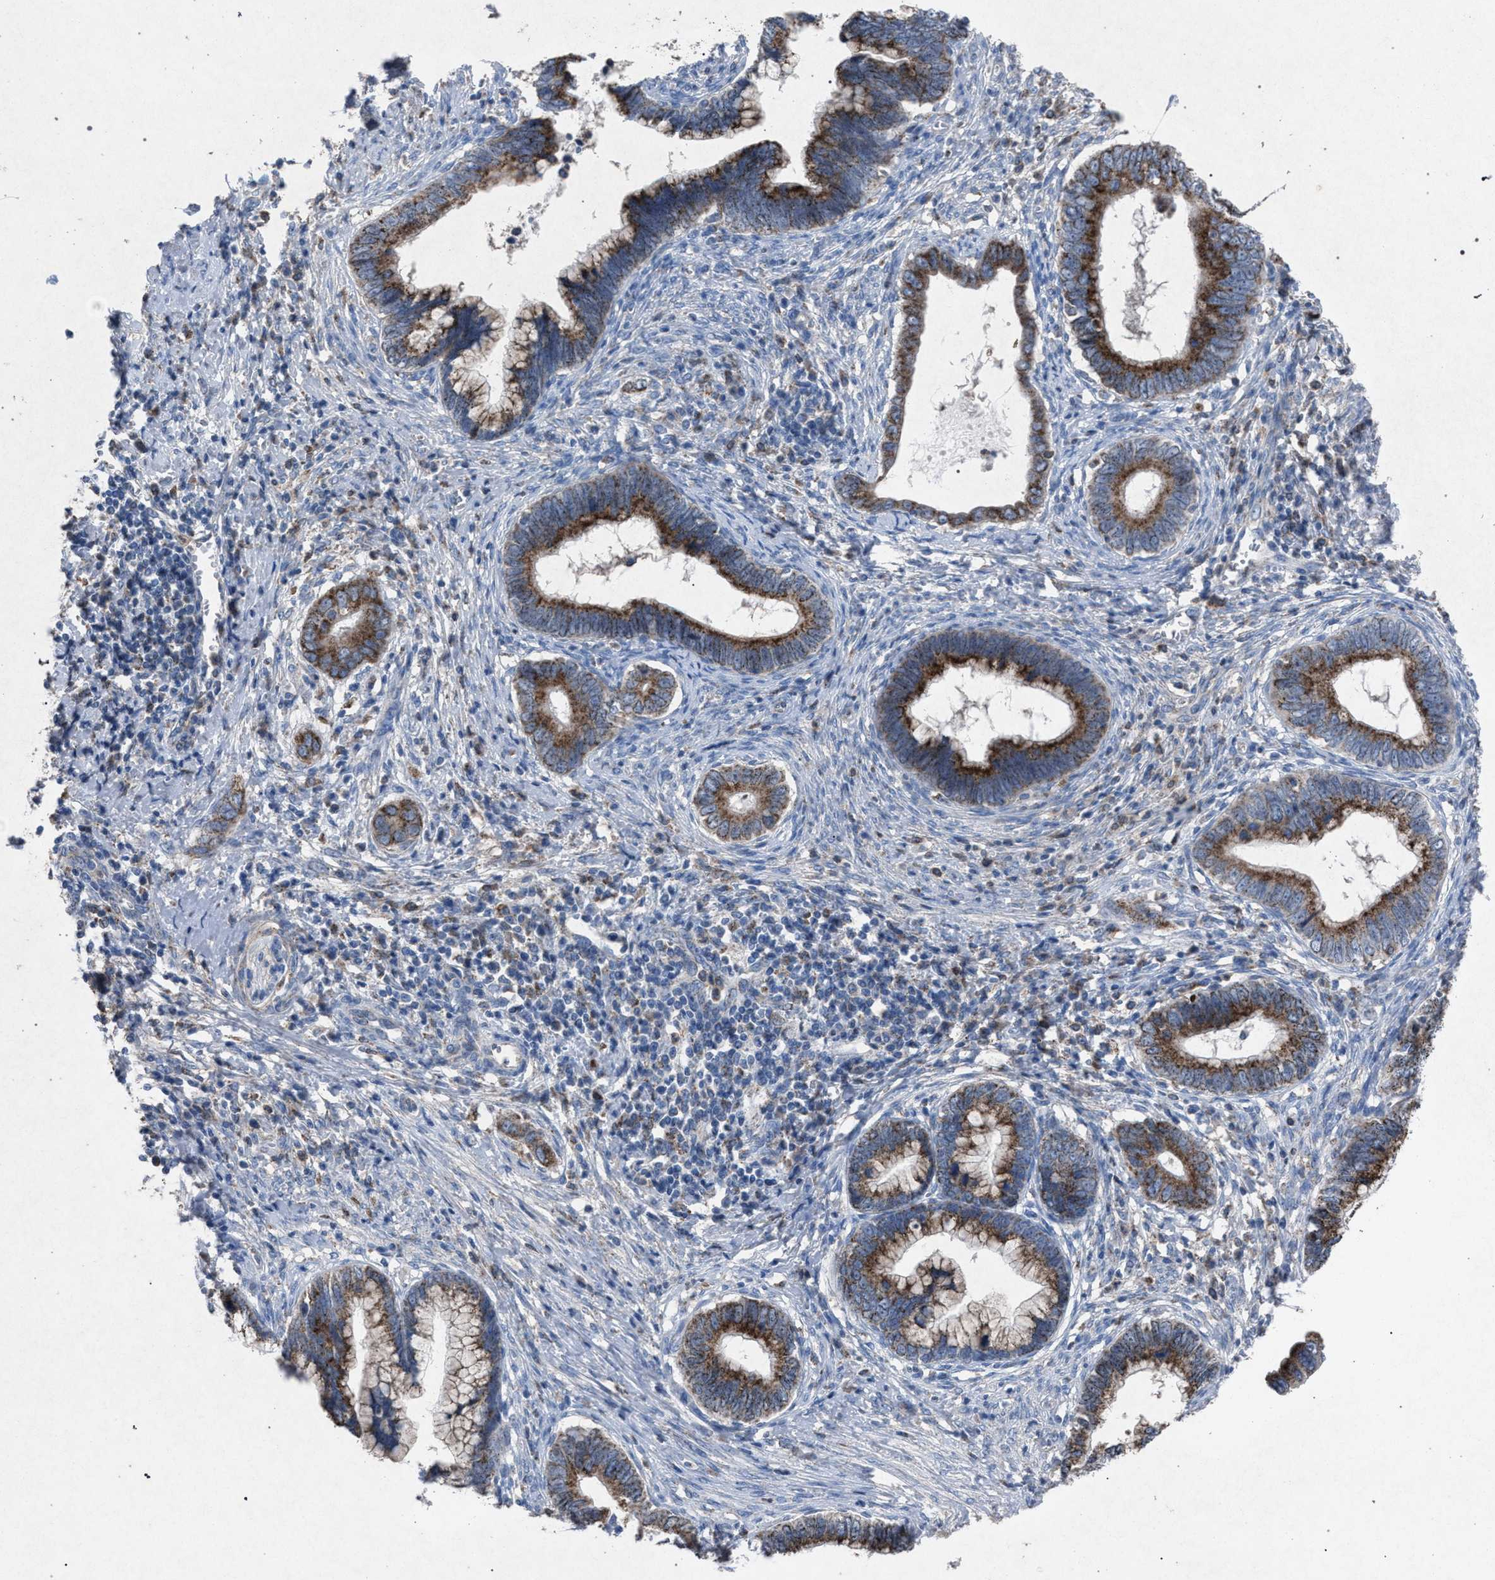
{"staining": {"intensity": "strong", "quantity": ">75%", "location": "cytoplasmic/membranous"}, "tissue": "cervical cancer", "cell_type": "Tumor cells", "image_type": "cancer", "snomed": [{"axis": "morphology", "description": "Adenocarcinoma, NOS"}, {"axis": "topography", "description": "Cervix"}], "caption": "High-power microscopy captured an immunohistochemistry (IHC) image of adenocarcinoma (cervical), revealing strong cytoplasmic/membranous positivity in approximately >75% of tumor cells.", "gene": "HSD17B4", "patient": {"sex": "female", "age": 44}}